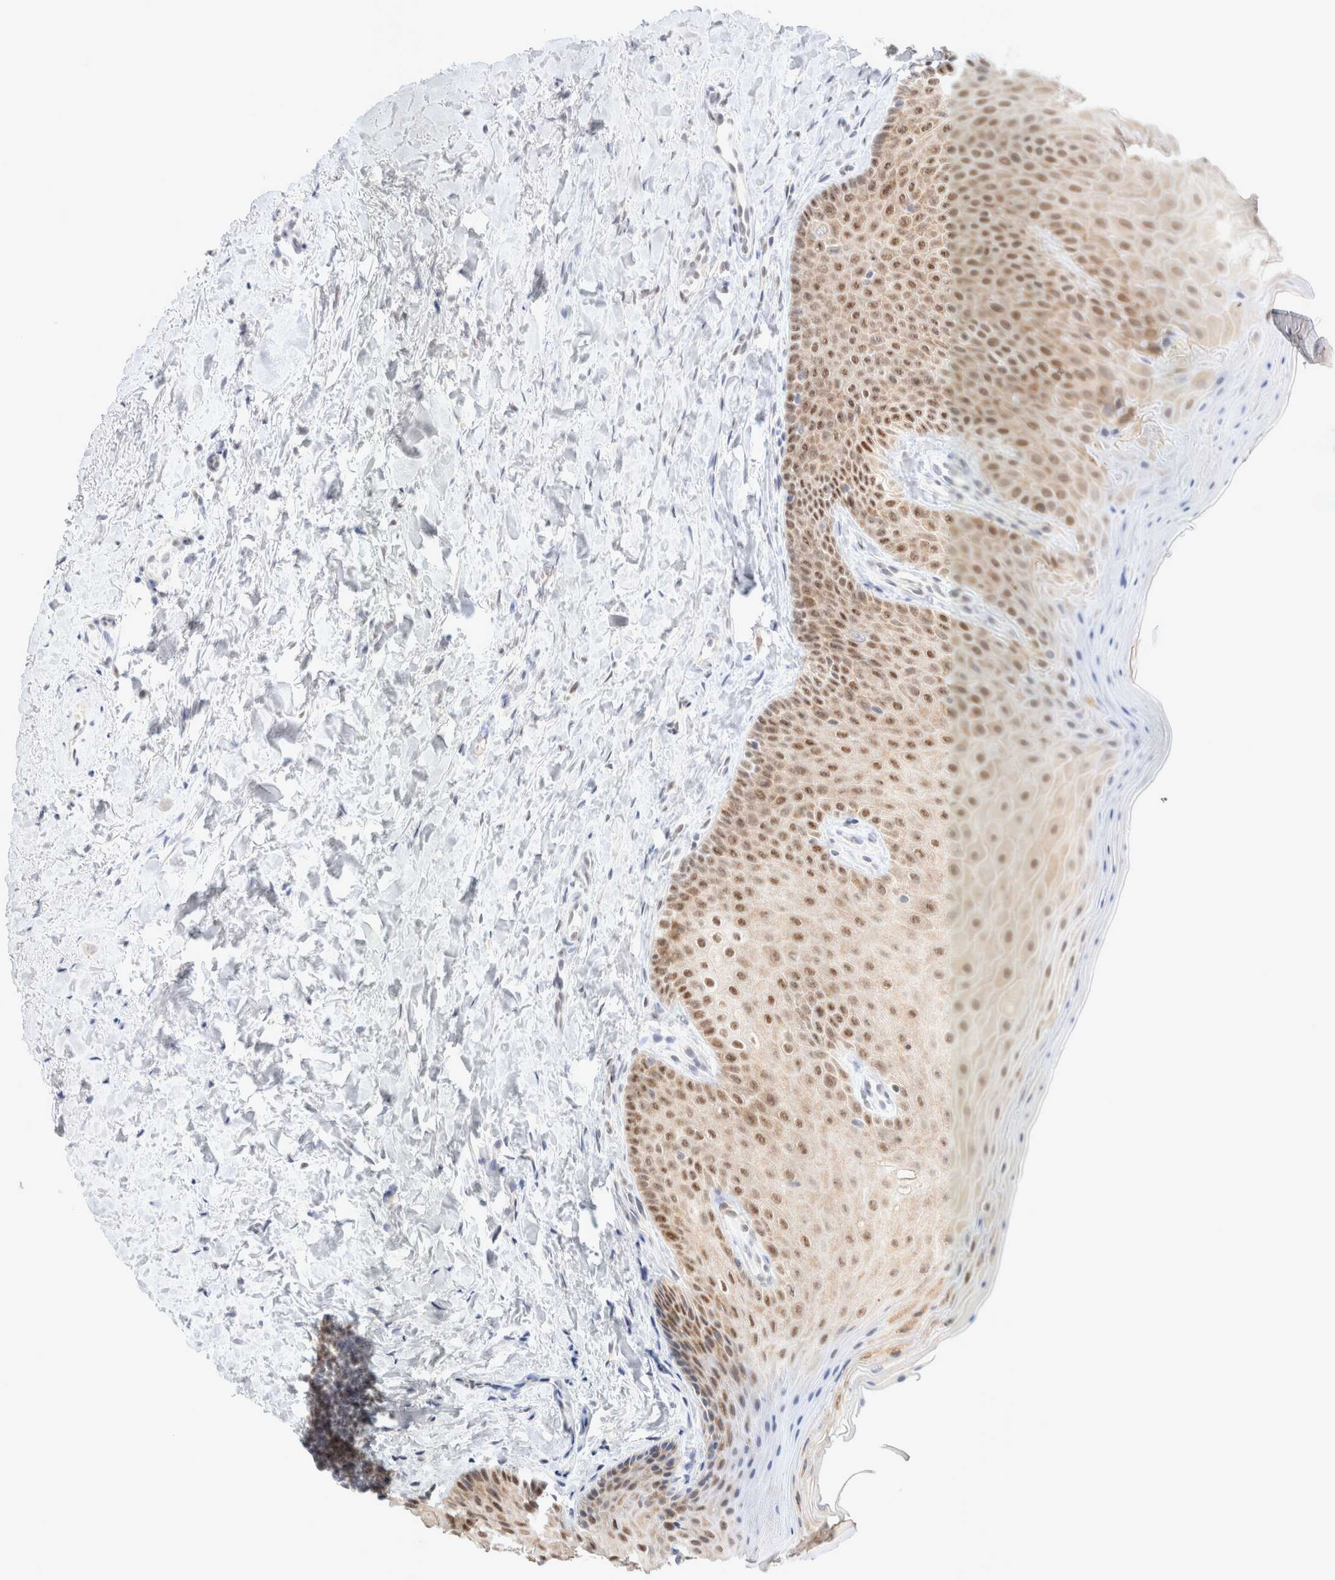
{"staining": {"intensity": "moderate", "quantity": ">75%", "location": "nuclear"}, "tissue": "oral mucosa", "cell_type": "Squamous epithelial cells", "image_type": "normal", "snomed": [{"axis": "morphology", "description": "Normal tissue, NOS"}, {"axis": "topography", "description": "Oral tissue"}], "caption": "A micrograph of human oral mucosa stained for a protein reveals moderate nuclear brown staining in squamous epithelial cells. (Stains: DAB (3,3'-diaminobenzidine) in brown, nuclei in blue, Microscopy: brightfield microscopy at high magnification).", "gene": "TRMT12", "patient": {"sex": "female", "age": 31}}